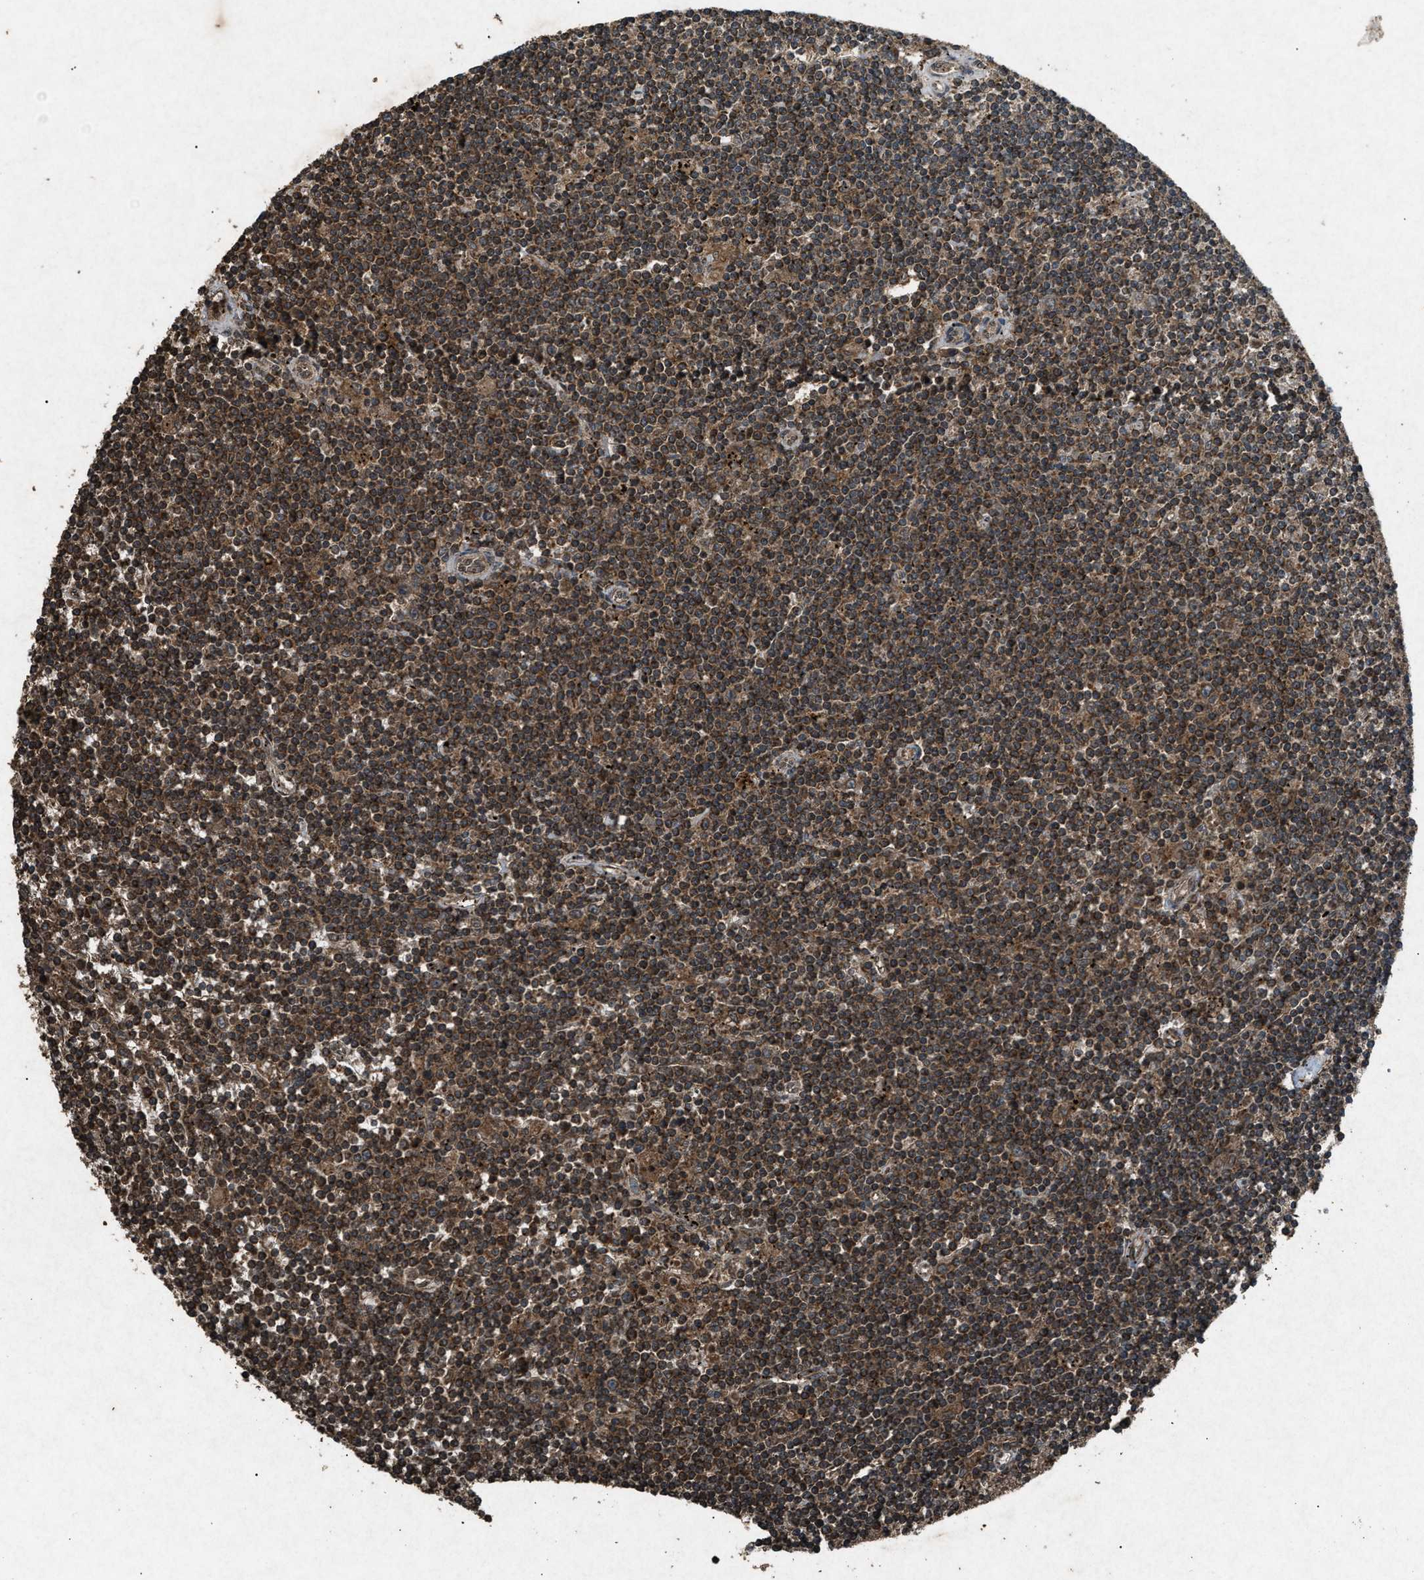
{"staining": {"intensity": "moderate", "quantity": ">75%", "location": "cytoplasmic/membranous"}, "tissue": "lymphoma", "cell_type": "Tumor cells", "image_type": "cancer", "snomed": [{"axis": "morphology", "description": "Malignant lymphoma, non-Hodgkin's type, Low grade"}, {"axis": "topography", "description": "Spleen"}], "caption": "Approximately >75% of tumor cells in lymphoma show moderate cytoplasmic/membranous protein staining as visualized by brown immunohistochemical staining.", "gene": "OAS1", "patient": {"sex": "male", "age": 76}}